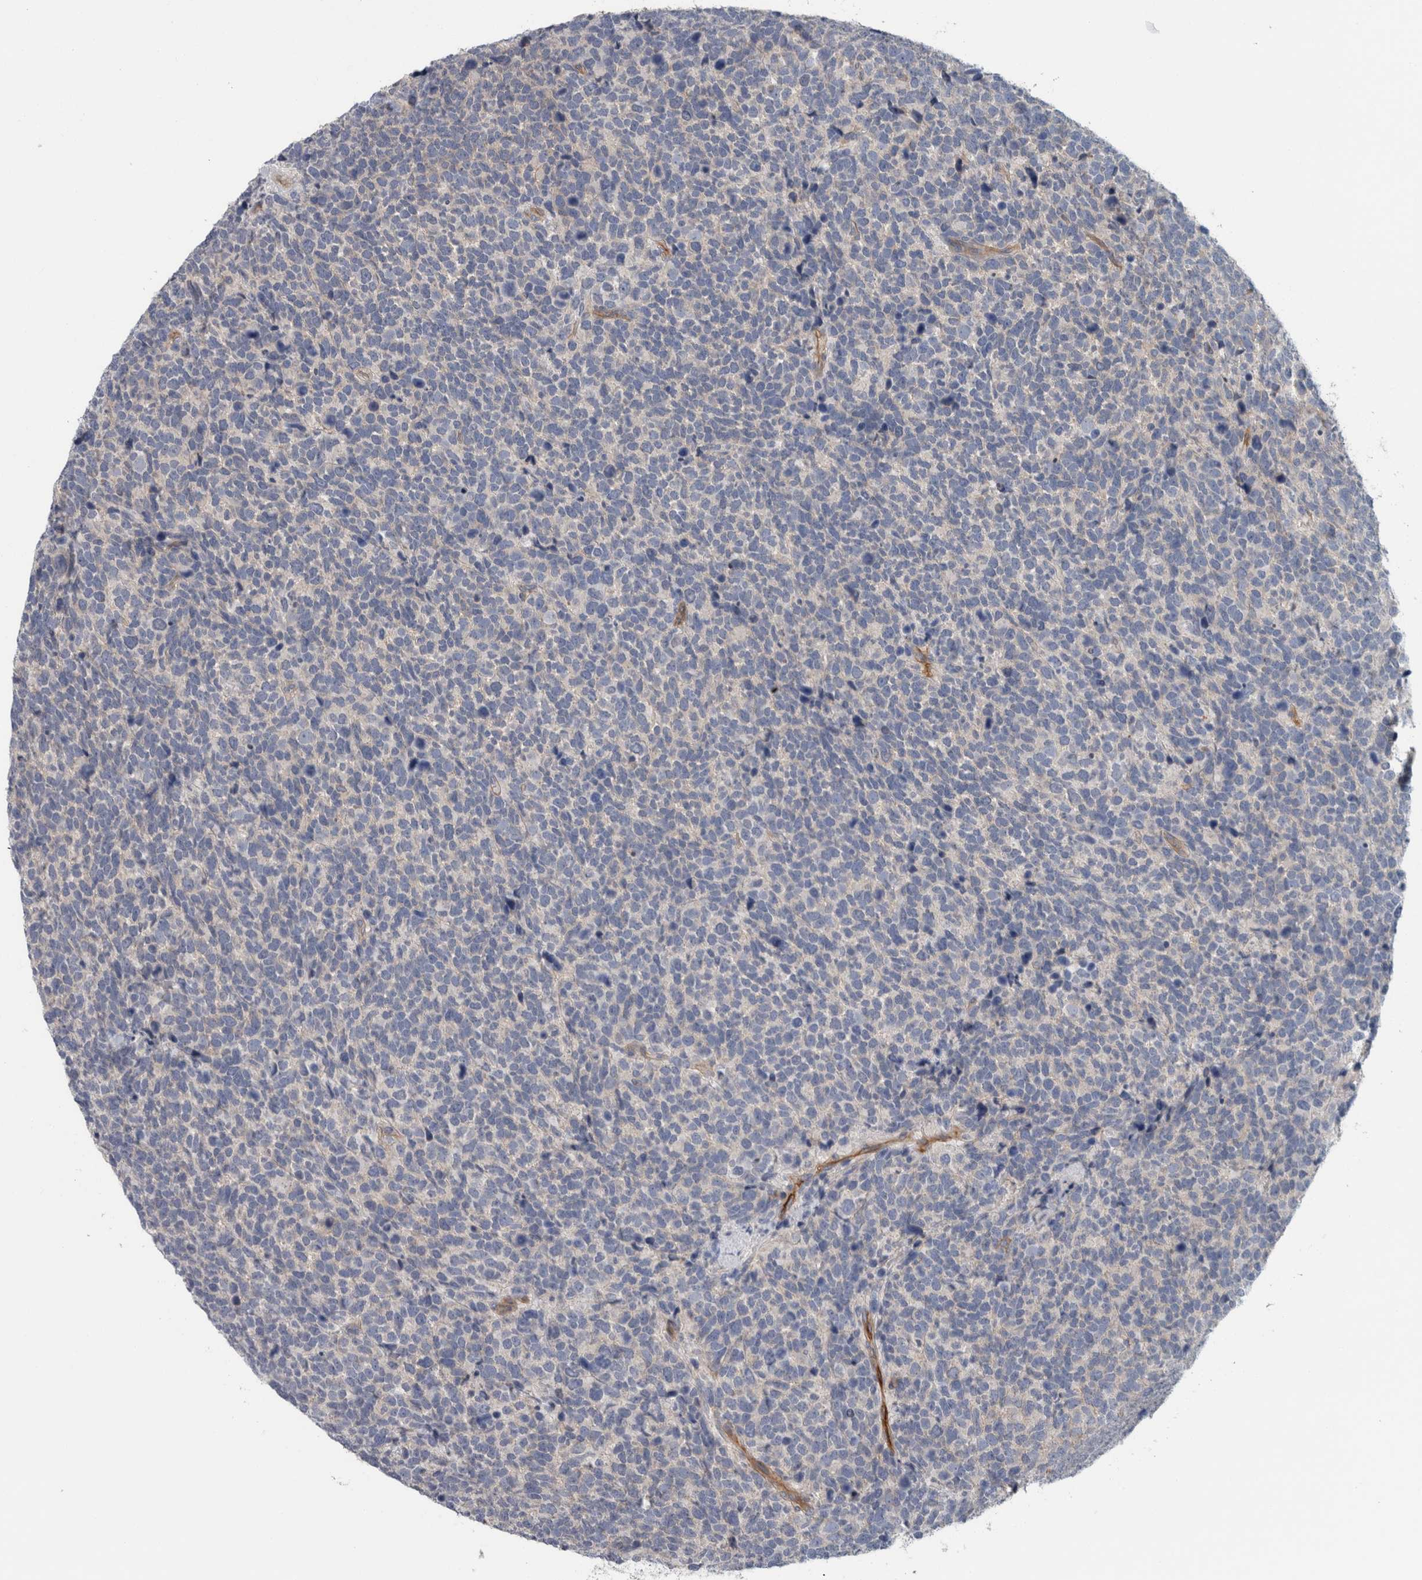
{"staining": {"intensity": "negative", "quantity": "none", "location": "none"}, "tissue": "urothelial cancer", "cell_type": "Tumor cells", "image_type": "cancer", "snomed": [{"axis": "morphology", "description": "Urothelial carcinoma, High grade"}, {"axis": "topography", "description": "Urinary bladder"}], "caption": "Tumor cells are negative for protein expression in human high-grade urothelial carcinoma.", "gene": "CD59", "patient": {"sex": "female", "age": 82}}